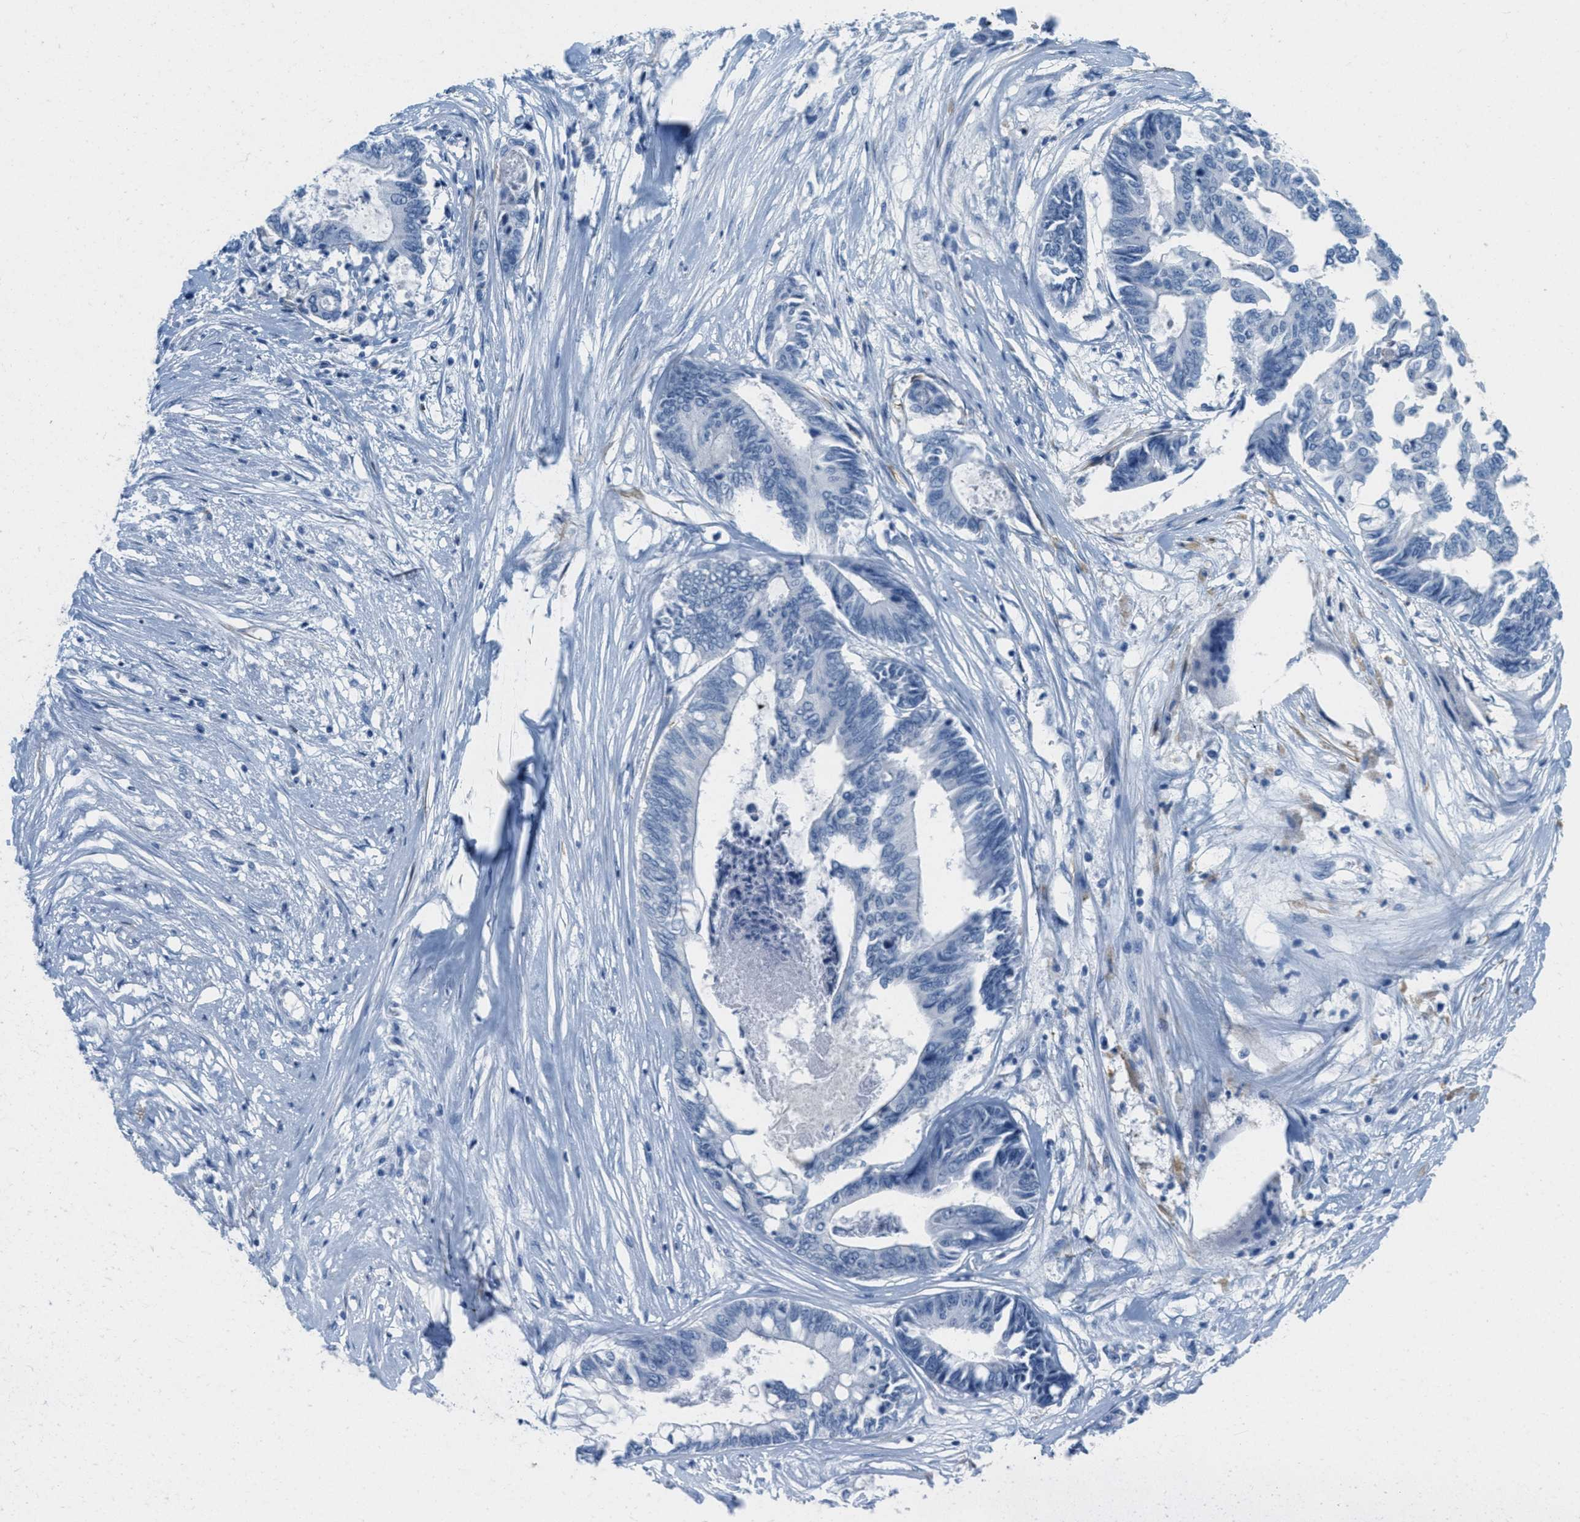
{"staining": {"intensity": "negative", "quantity": "none", "location": "none"}, "tissue": "colorectal cancer", "cell_type": "Tumor cells", "image_type": "cancer", "snomed": [{"axis": "morphology", "description": "Adenocarcinoma, NOS"}, {"axis": "topography", "description": "Rectum"}], "caption": "Colorectal cancer stained for a protein using immunohistochemistry (IHC) demonstrates no expression tumor cells.", "gene": "GPM6A", "patient": {"sex": "male", "age": 63}}